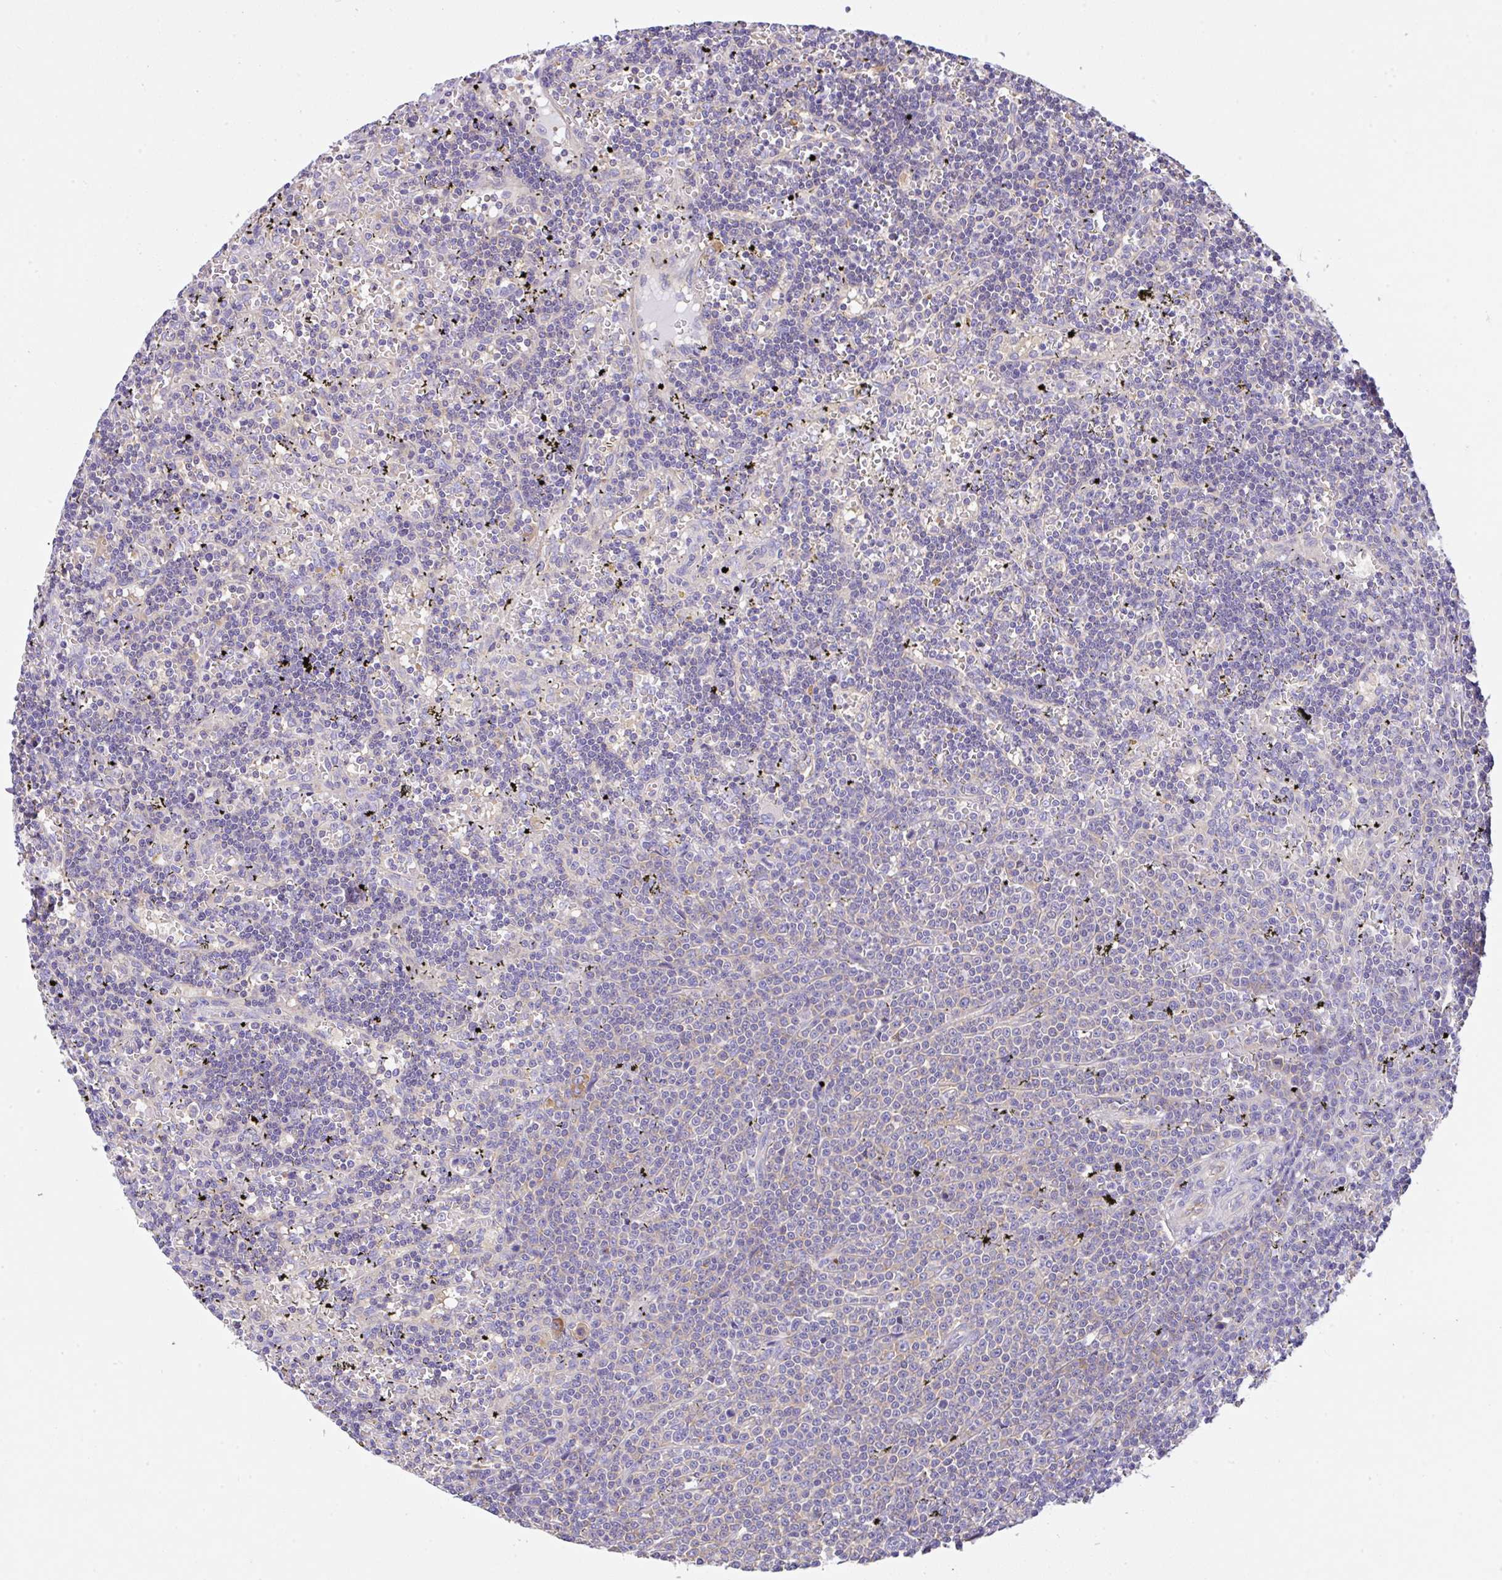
{"staining": {"intensity": "negative", "quantity": "none", "location": "none"}, "tissue": "lymphoma", "cell_type": "Tumor cells", "image_type": "cancer", "snomed": [{"axis": "morphology", "description": "Malignant lymphoma, non-Hodgkin's type, Low grade"}, {"axis": "topography", "description": "Spleen"}], "caption": "Tumor cells are negative for protein expression in human lymphoma.", "gene": "GFPT2", "patient": {"sex": "male", "age": 60}}